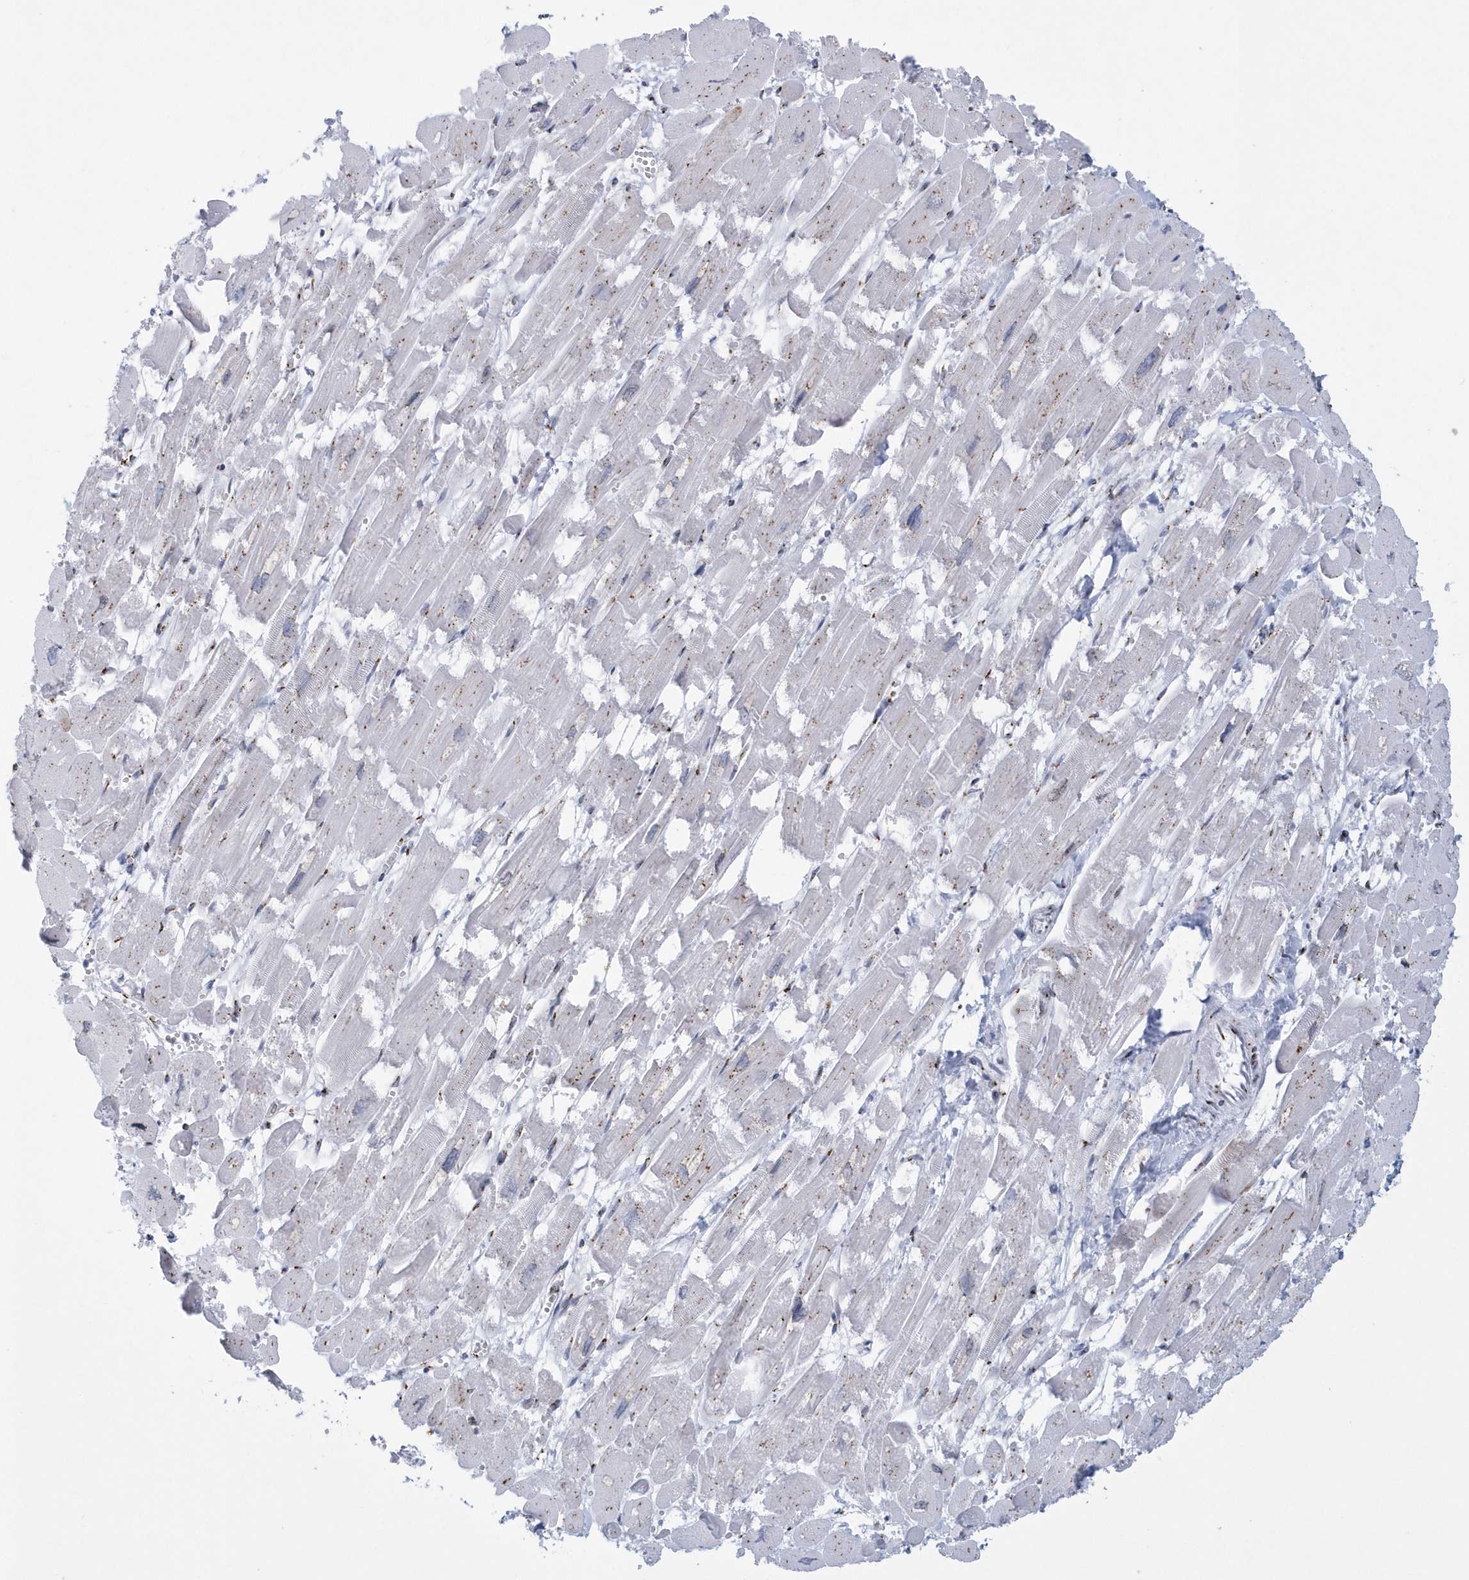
{"staining": {"intensity": "negative", "quantity": "none", "location": "none"}, "tissue": "heart muscle", "cell_type": "Cardiomyocytes", "image_type": "normal", "snomed": [{"axis": "morphology", "description": "Normal tissue, NOS"}, {"axis": "topography", "description": "Heart"}], "caption": "This is an immunohistochemistry histopathology image of unremarkable heart muscle. There is no positivity in cardiomyocytes.", "gene": "SLX9", "patient": {"sex": "male", "age": 54}}